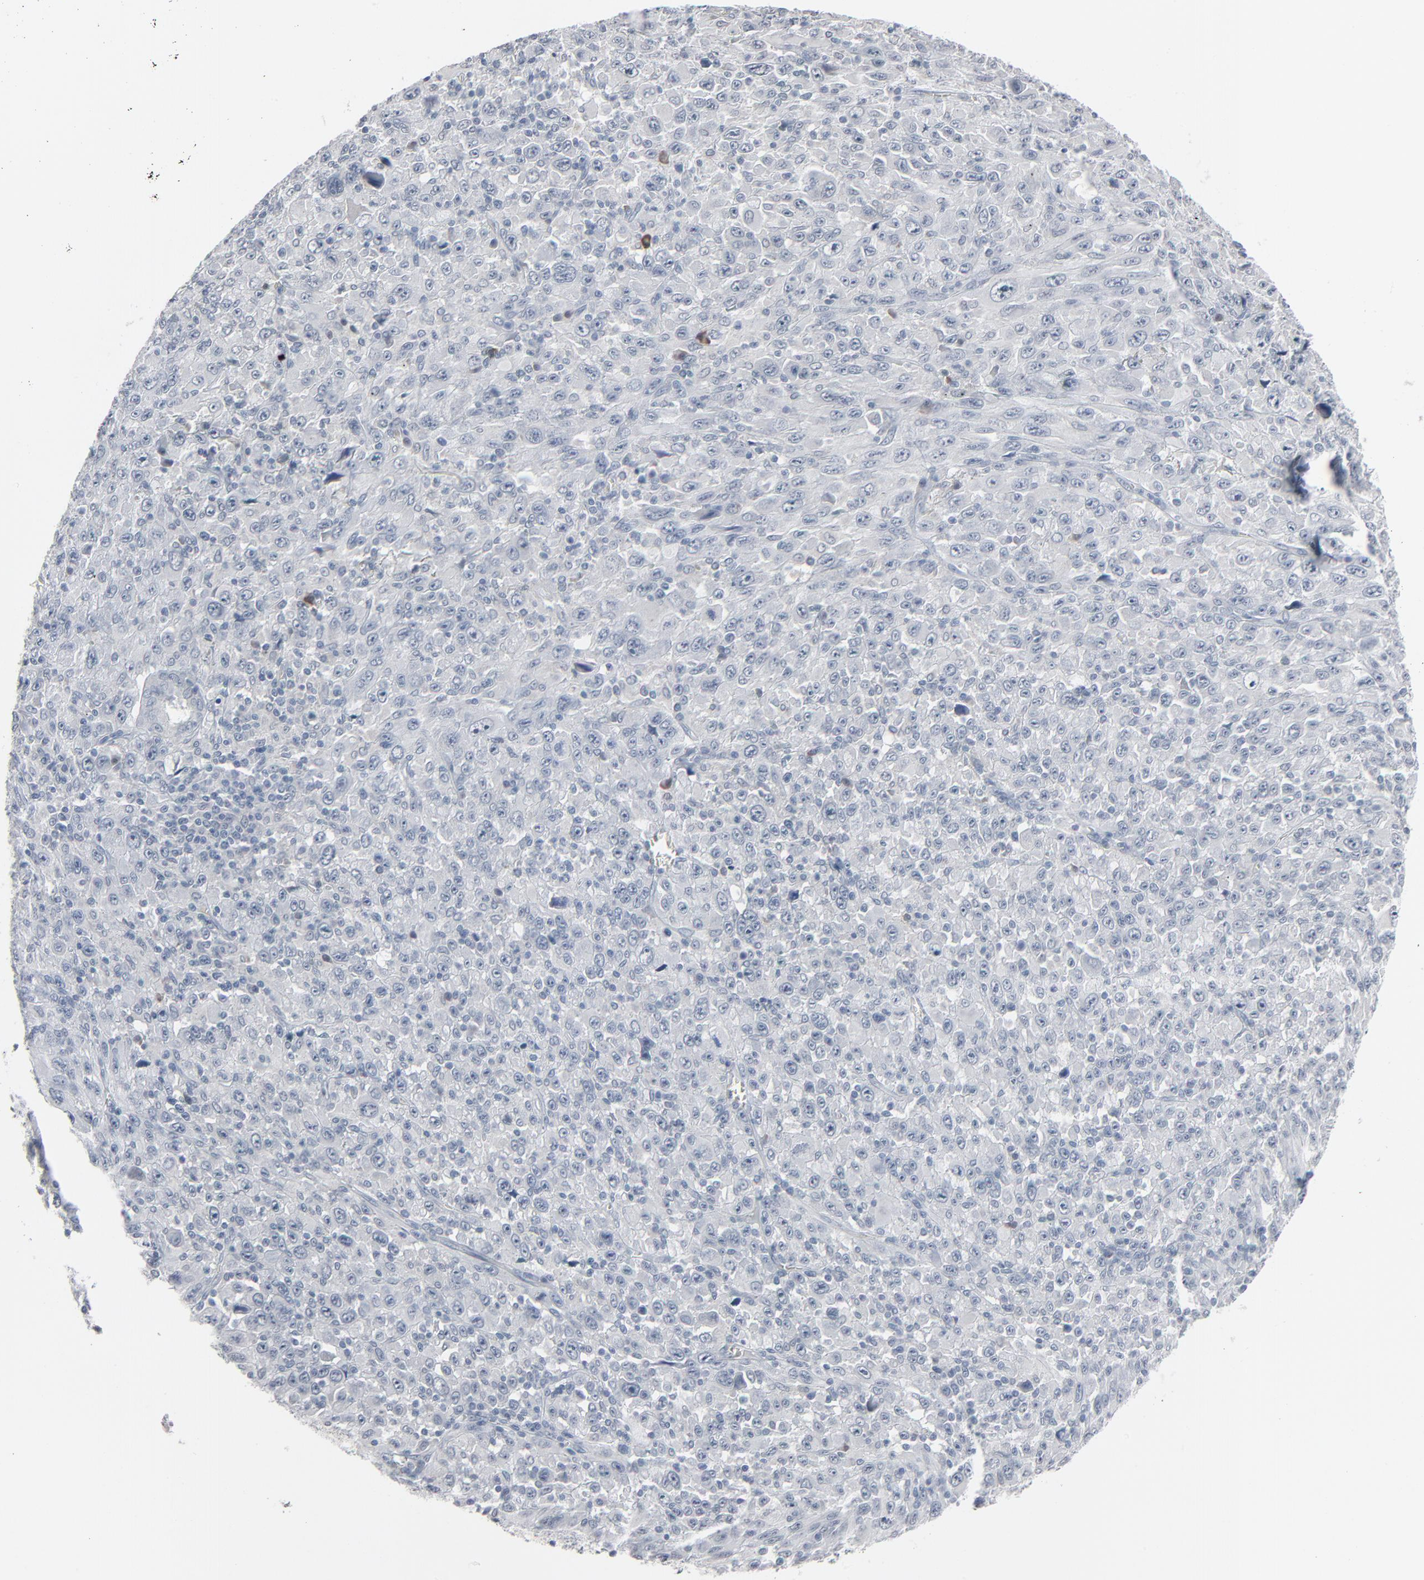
{"staining": {"intensity": "negative", "quantity": "none", "location": "none"}, "tissue": "melanoma", "cell_type": "Tumor cells", "image_type": "cancer", "snomed": [{"axis": "morphology", "description": "Malignant melanoma, Metastatic site"}, {"axis": "topography", "description": "Skin"}], "caption": "This is an IHC histopathology image of melanoma. There is no positivity in tumor cells.", "gene": "SAGE1", "patient": {"sex": "female", "age": 56}}